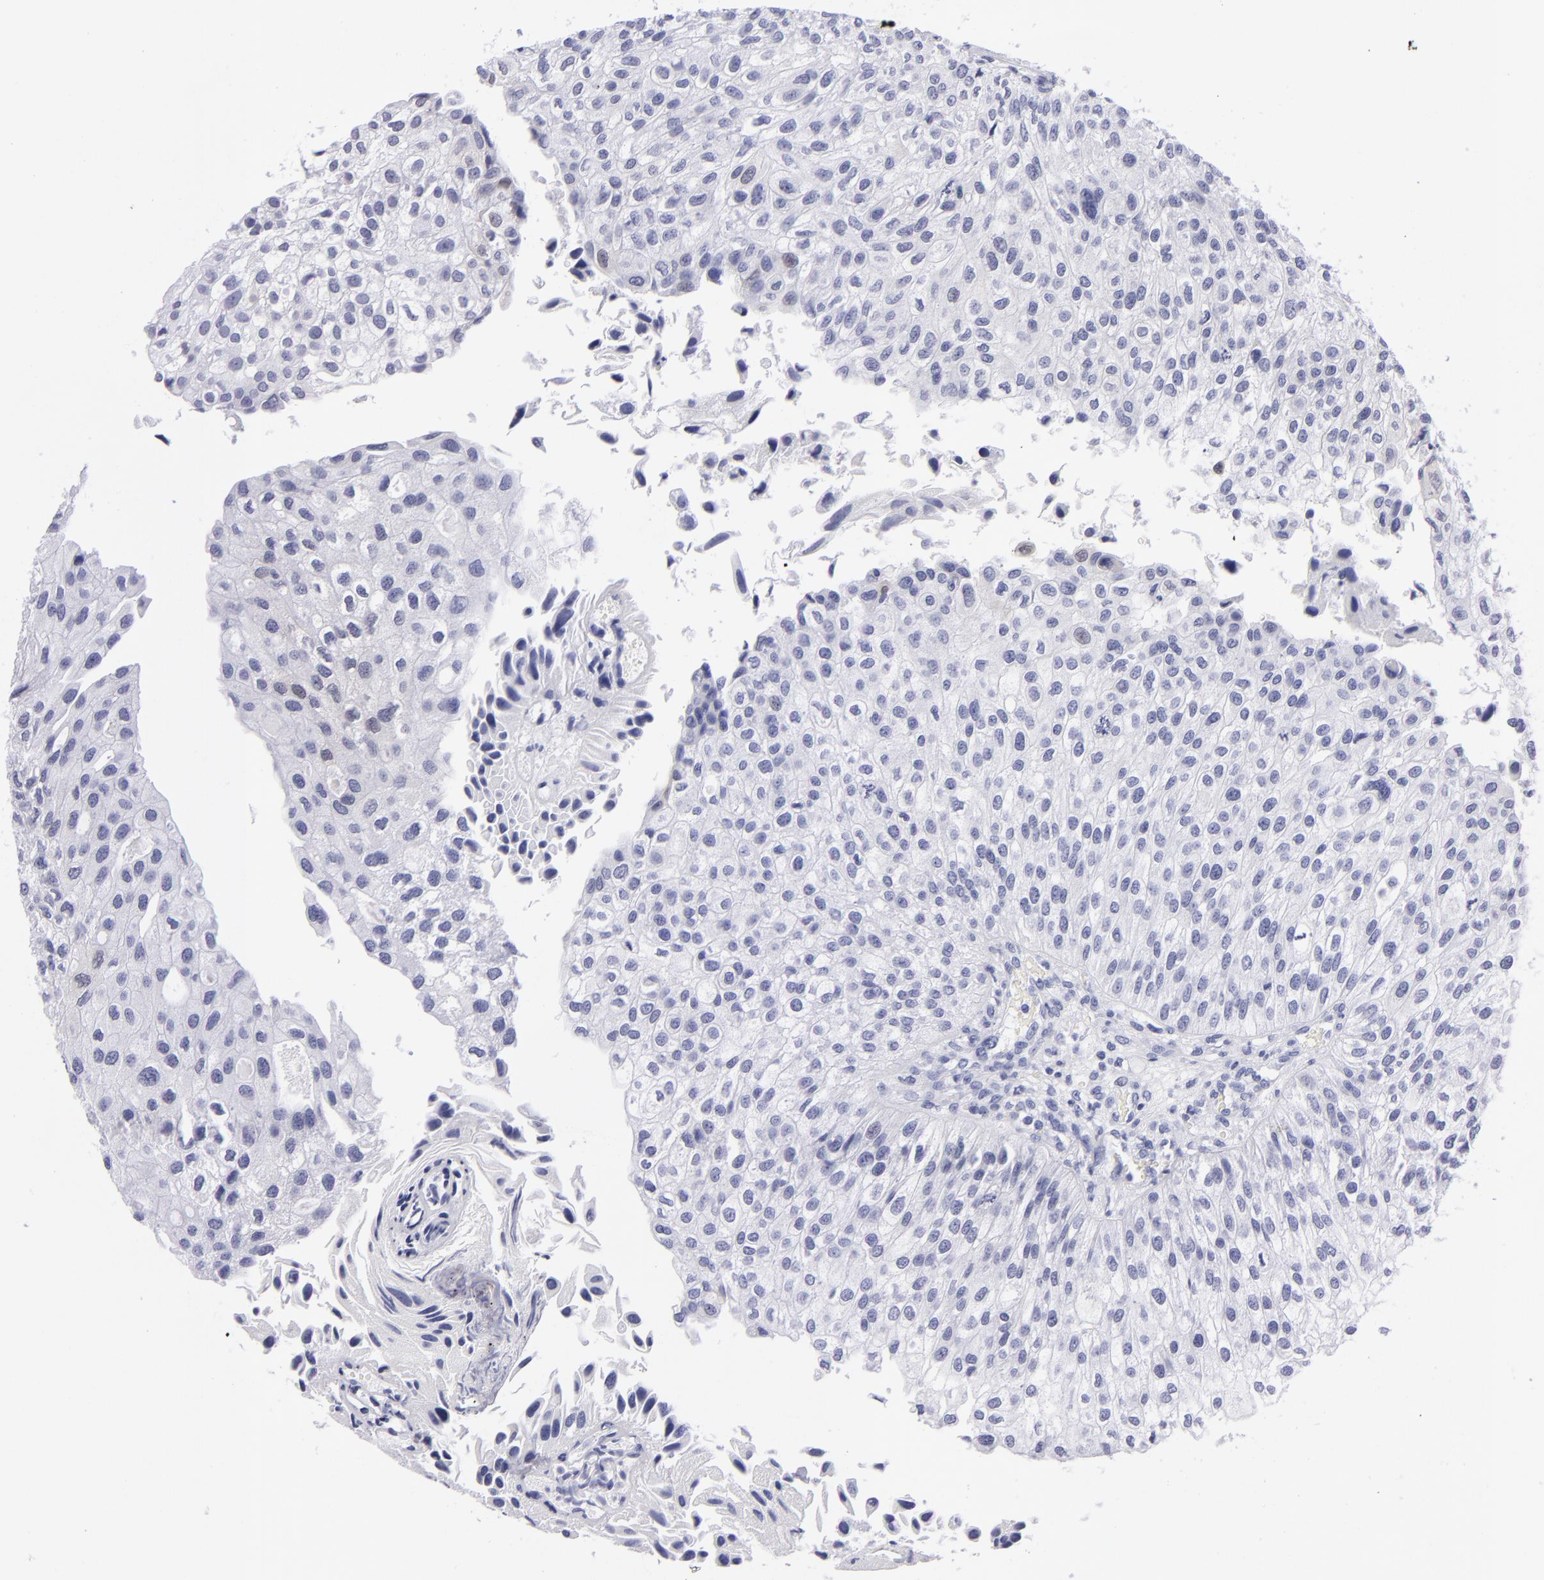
{"staining": {"intensity": "negative", "quantity": "none", "location": "none"}, "tissue": "urothelial cancer", "cell_type": "Tumor cells", "image_type": "cancer", "snomed": [{"axis": "morphology", "description": "Urothelial carcinoma, Low grade"}, {"axis": "topography", "description": "Urinary bladder"}], "caption": "Immunohistochemistry (IHC) image of urothelial carcinoma (low-grade) stained for a protein (brown), which demonstrates no expression in tumor cells.", "gene": "PVALB", "patient": {"sex": "female", "age": 89}}